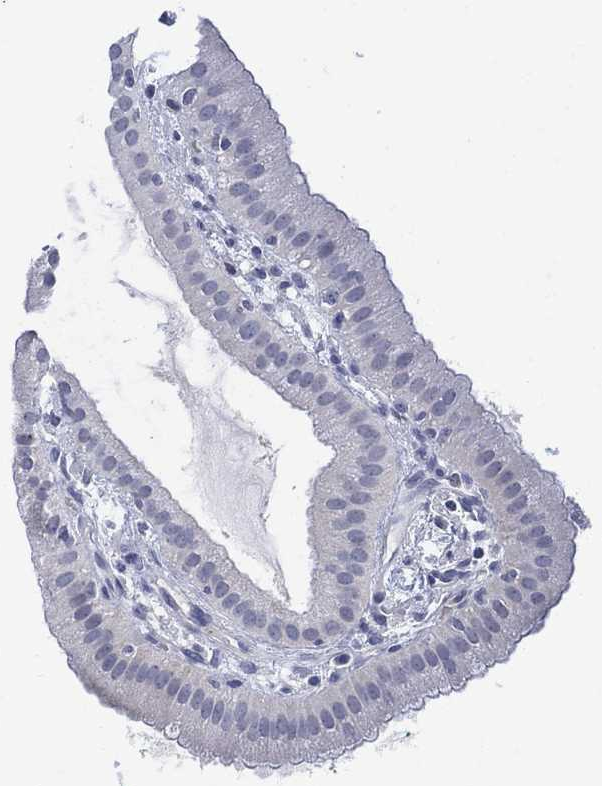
{"staining": {"intensity": "negative", "quantity": "none", "location": "none"}, "tissue": "gallbladder", "cell_type": "Glandular cells", "image_type": "normal", "snomed": [{"axis": "morphology", "description": "Normal tissue, NOS"}, {"axis": "topography", "description": "Gallbladder"}], "caption": "Human gallbladder stained for a protein using immunohistochemistry reveals no positivity in glandular cells.", "gene": "FBP2", "patient": {"sex": "male", "age": 67}}